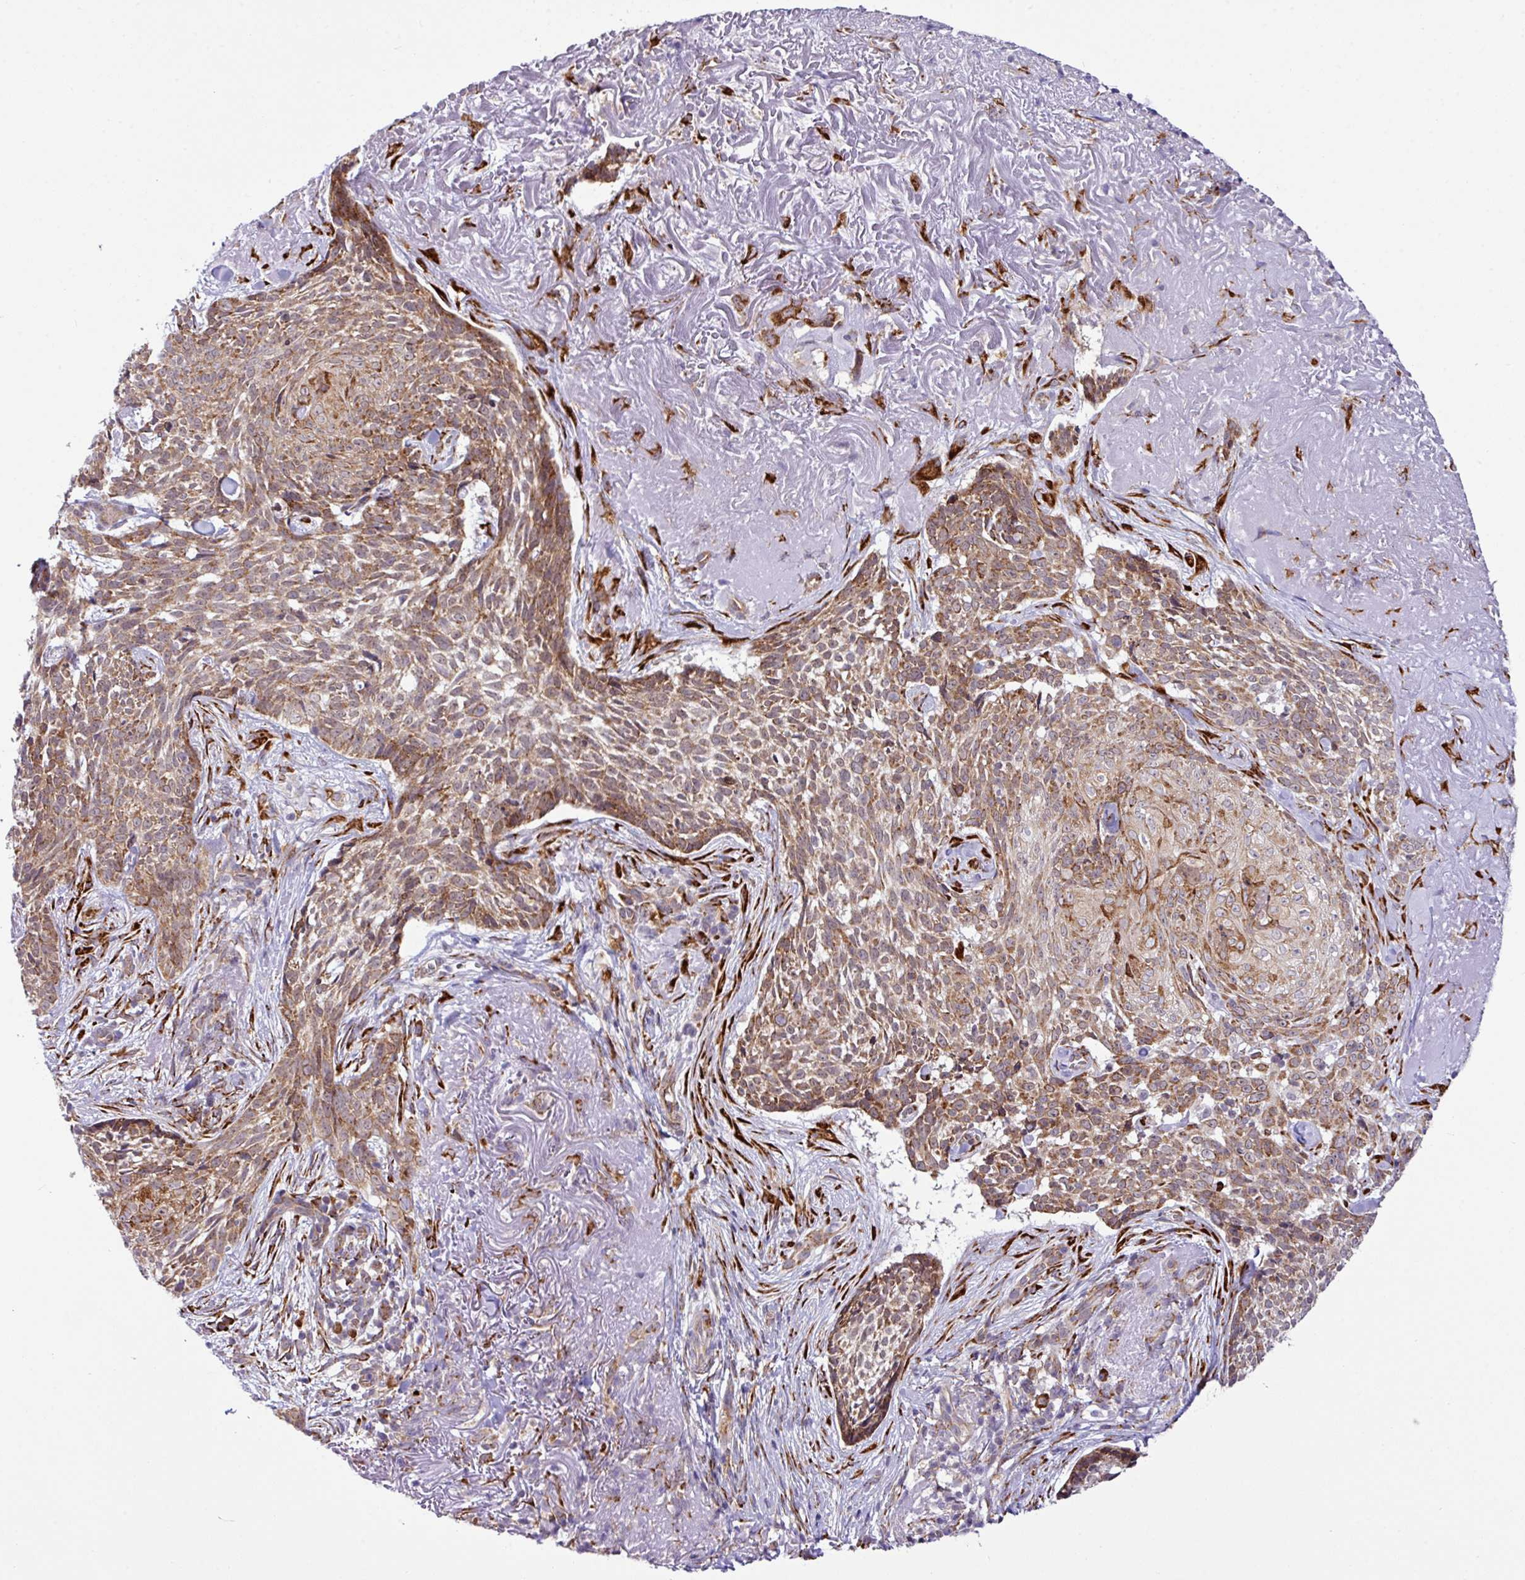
{"staining": {"intensity": "moderate", "quantity": ">75%", "location": "cytoplasmic/membranous"}, "tissue": "skin cancer", "cell_type": "Tumor cells", "image_type": "cancer", "snomed": [{"axis": "morphology", "description": "Basal cell carcinoma"}, {"axis": "topography", "description": "Skin"}, {"axis": "topography", "description": "Skin of face"}], "caption": "Brown immunohistochemical staining in skin cancer shows moderate cytoplasmic/membranous expression in about >75% of tumor cells.", "gene": "CFAP97", "patient": {"sex": "female", "age": 95}}